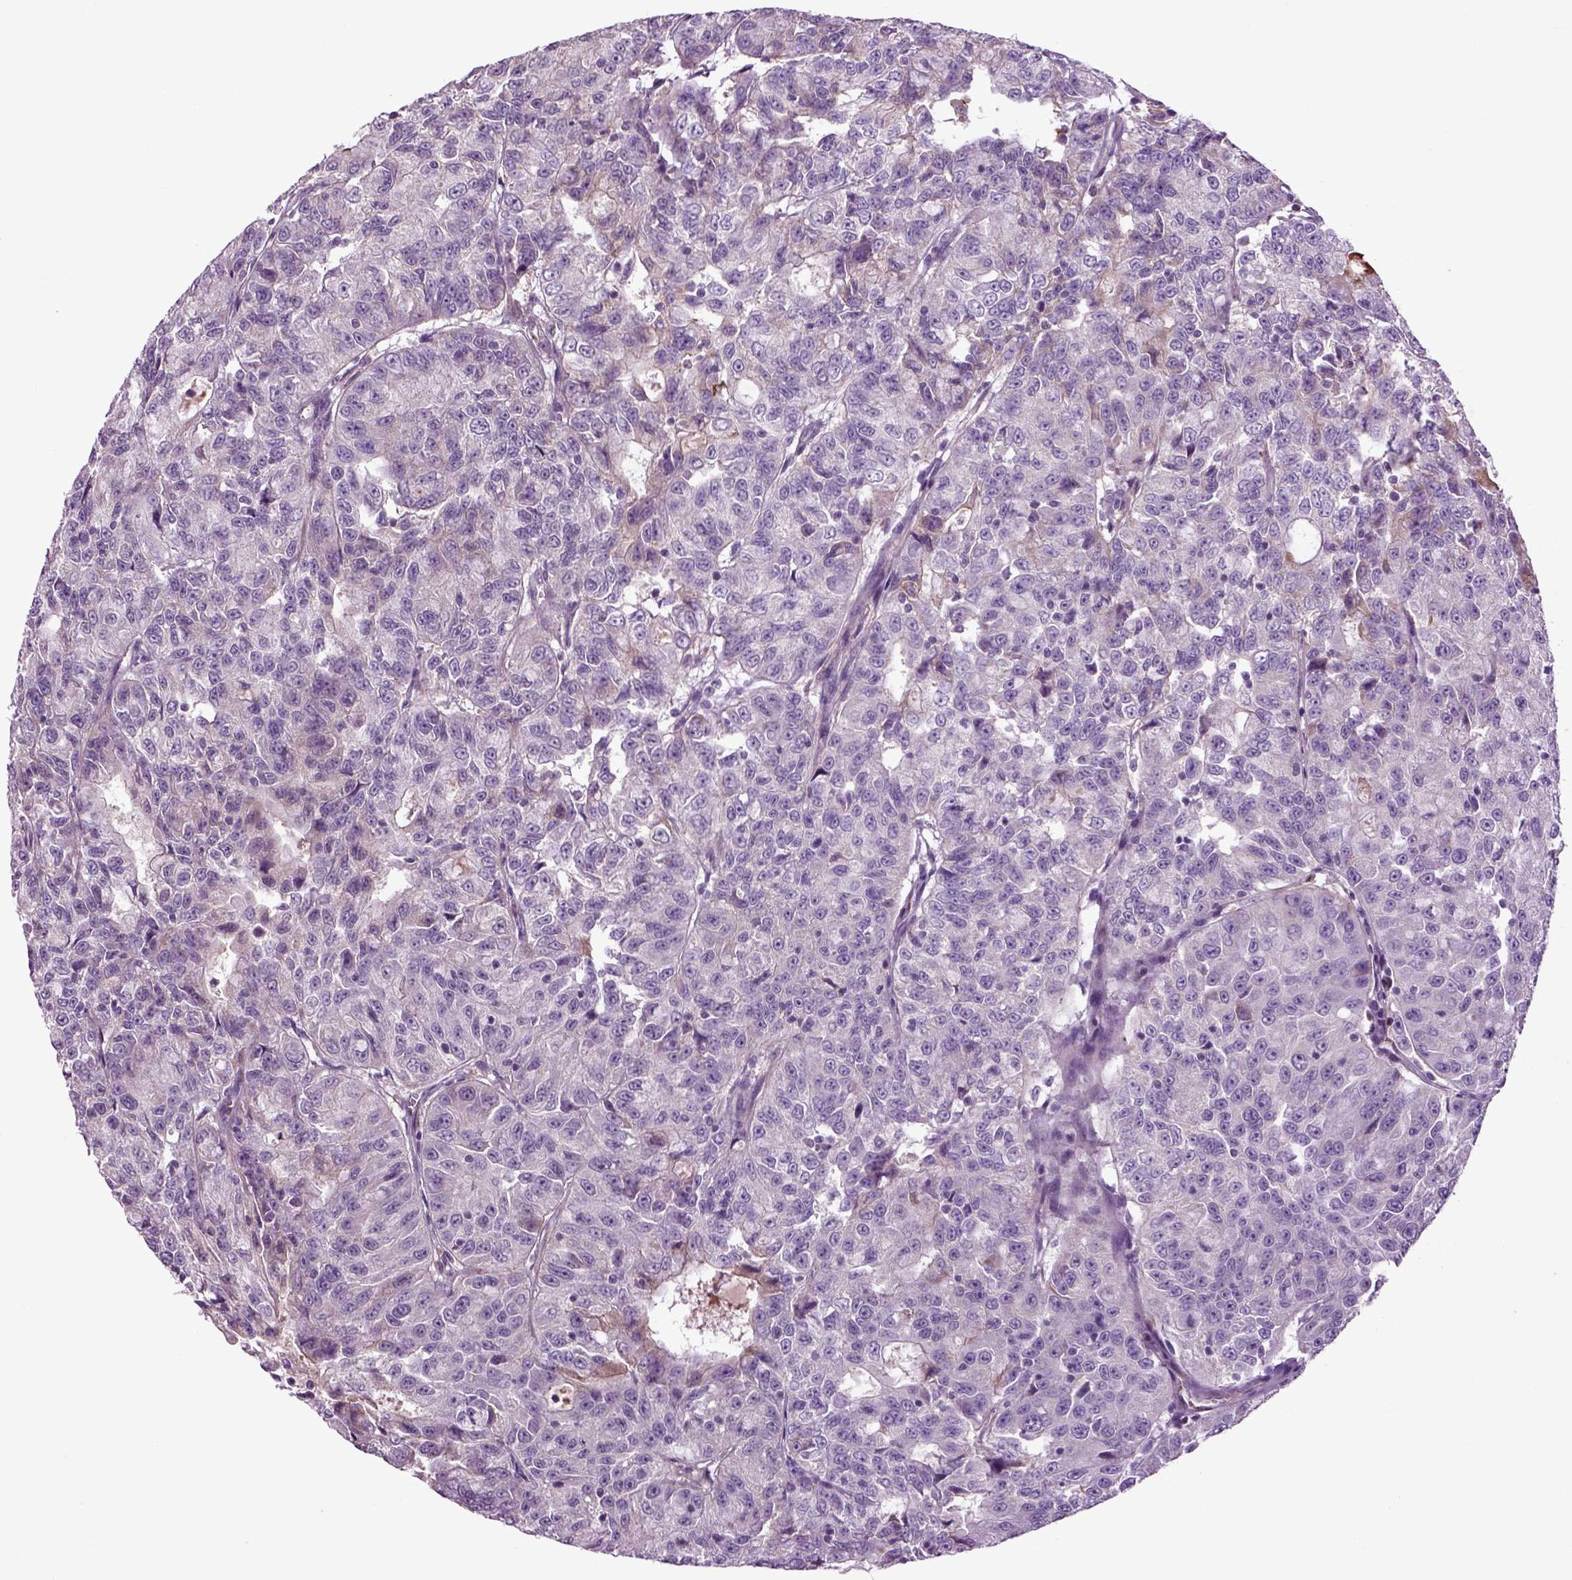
{"staining": {"intensity": "negative", "quantity": "none", "location": "none"}, "tissue": "urothelial cancer", "cell_type": "Tumor cells", "image_type": "cancer", "snomed": [{"axis": "morphology", "description": "Urothelial carcinoma, NOS"}, {"axis": "morphology", "description": "Urothelial carcinoma, High grade"}, {"axis": "topography", "description": "Urinary bladder"}], "caption": "DAB (3,3'-diaminobenzidine) immunohistochemical staining of urothelial cancer displays no significant positivity in tumor cells.", "gene": "SPON1", "patient": {"sex": "female", "age": 73}}